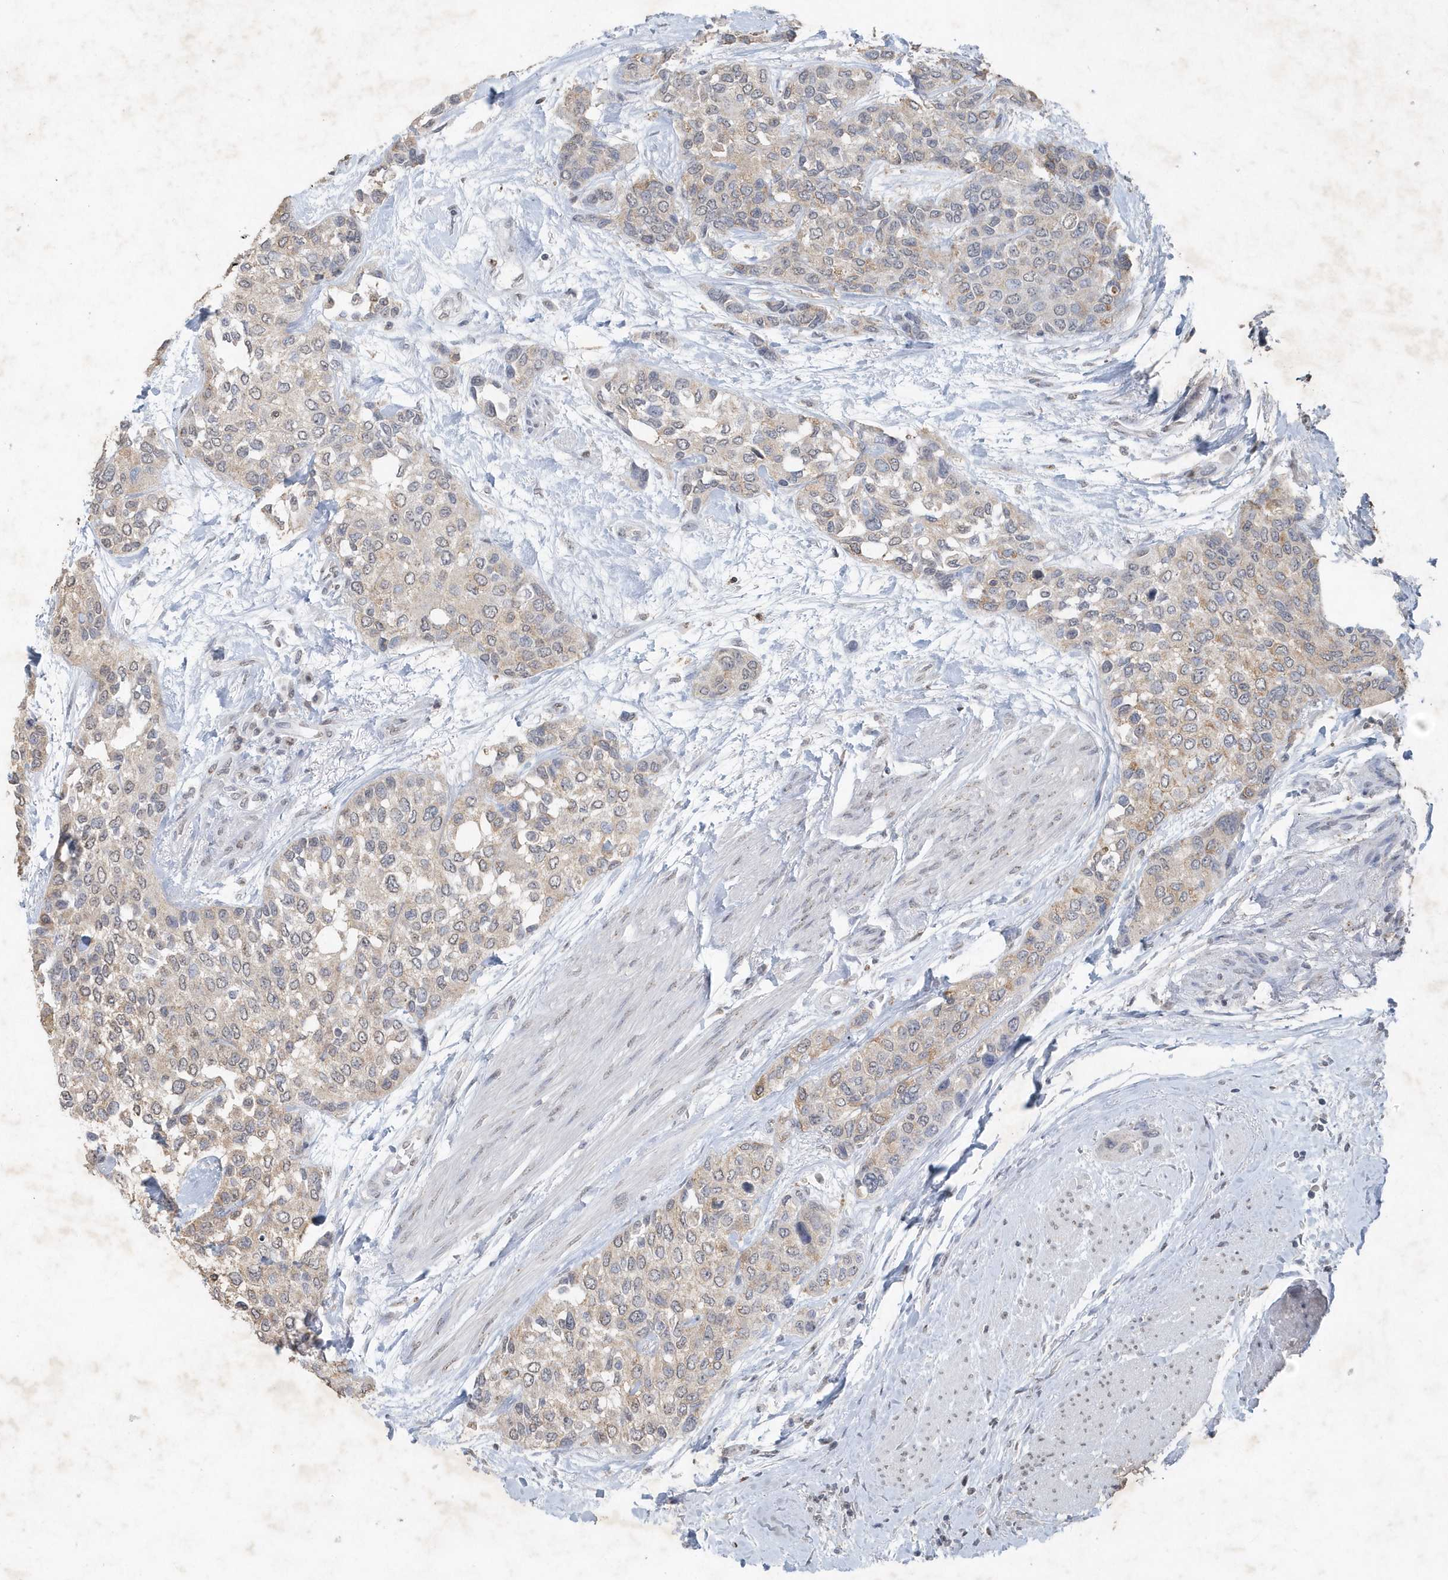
{"staining": {"intensity": "weak", "quantity": ">75%", "location": "cytoplasmic/membranous"}, "tissue": "urothelial cancer", "cell_type": "Tumor cells", "image_type": "cancer", "snomed": [{"axis": "morphology", "description": "Normal tissue, NOS"}, {"axis": "morphology", "description": "Urothelial carcinoma, High grade"}, {"axis": "topography", "description": "Vascular tissue"}, {"axis": "topography", "description": "Urinary bladder"}], "caption": "Immunohistochemical staining of human urothelial cancer shows weak cytoplasmic/membranous protein positivity in about >75% of tumor cells. (IHC, brightfield microscopy, high magnification).", "gene": "PDCD1", "patient": {"sex": "female", "age": 56}}